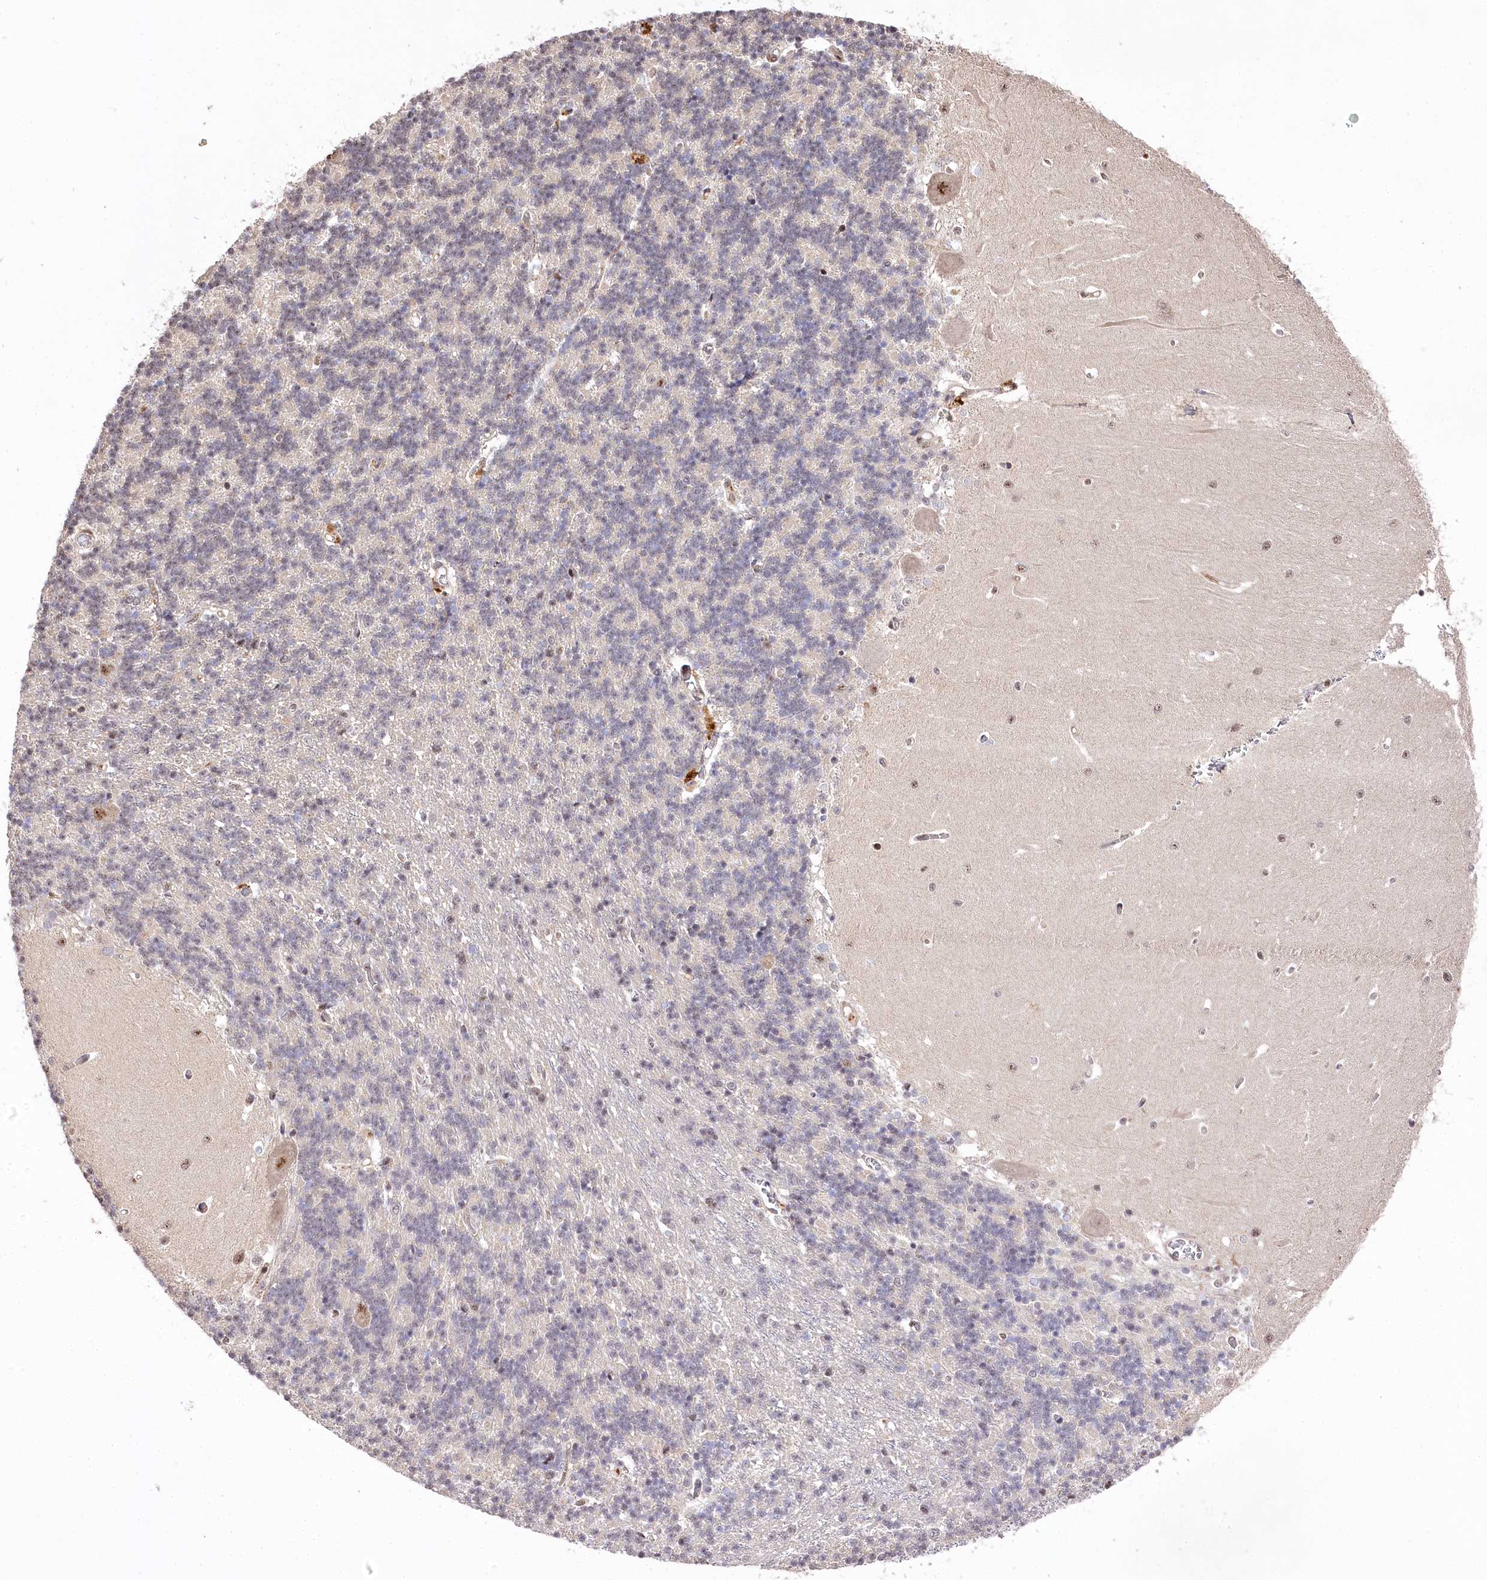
{"staining": {"intensity": "negative", "quantity": "none", "location": "none"}, "tissue": "cerebellum", "cell_type": "Cells in granular layer", "image_type": "normal", "snomed": [{"axis": "morphology", "description": "Normal tissue, NOS"}, {"axis": "topography", "description": "Cerebellum"}], "caption": "High magnification brightfield microscopy of benign cerebellum stained with DAB (brown) and counterstained with hematoxylin (blue): cells in granular layer show no significant positivity. Nuclei are stained in blue.", "gene": "PYROXD1", "patient": {"sex": "male", "age": 37}}